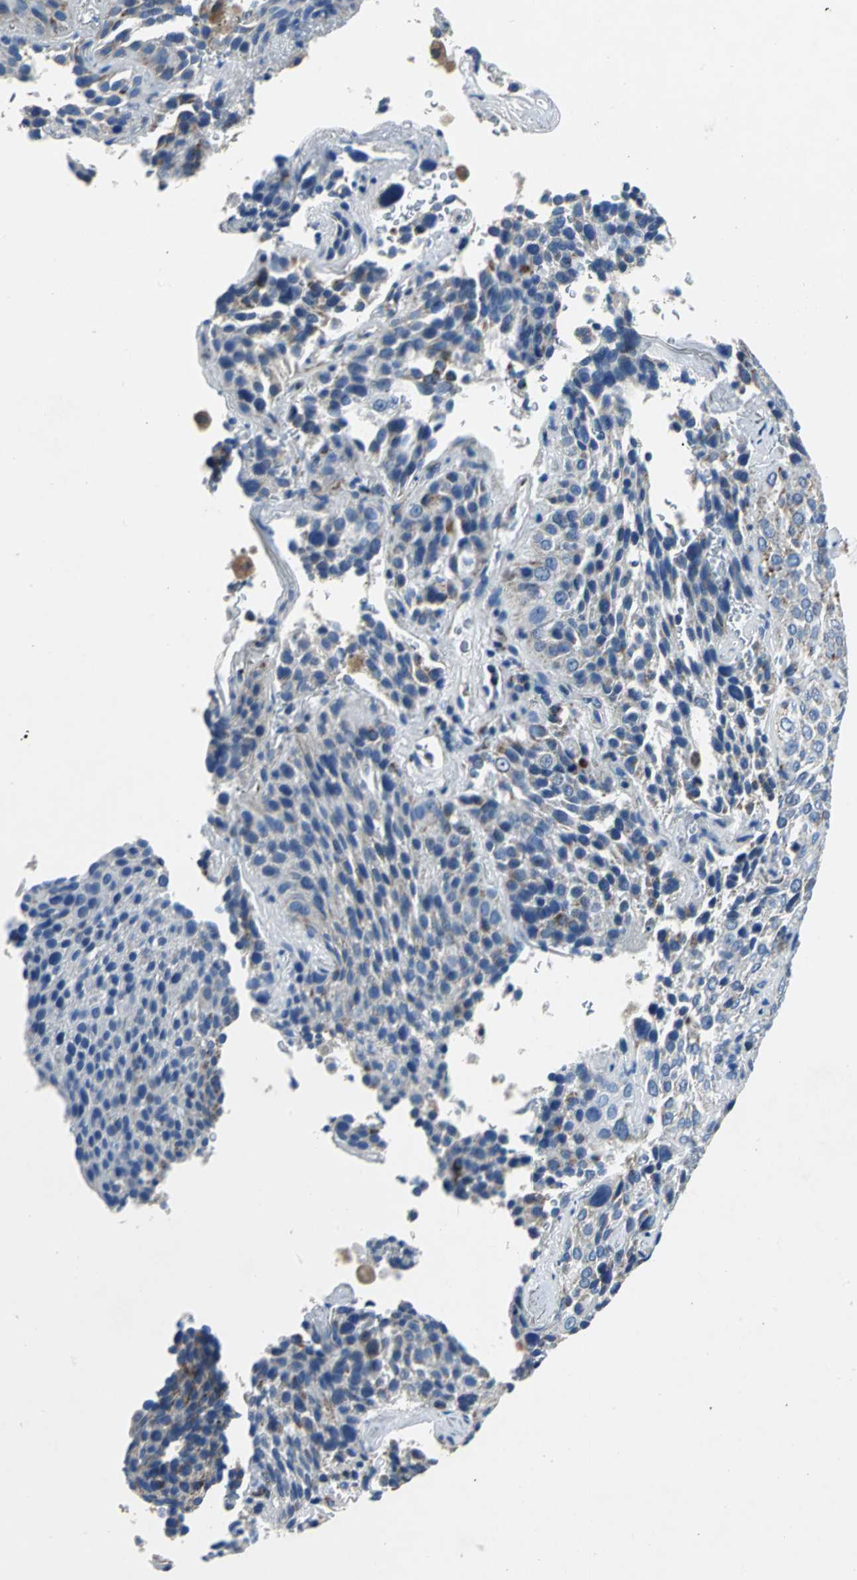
{"staining": {"intensity": "weak", "quantity": ">75%", "location": "cytoplasmic/membranous"}, "tissue": "lung cancer", "cell_type": "Tumor cells", "image_type": "cancer", "snomed": [{"axis": "morphology", "description": "Squamous cell carcinoma, NOS"}, {"axis": "topography", "description": "Lung"}], "caption": "A low amount of weak cytoplasmic/membranous expression is seen in about >75% of tumor cells in lung cancer tissue.", "gene": "IFI6", "patient": {"sex": "male", "age": 54}}